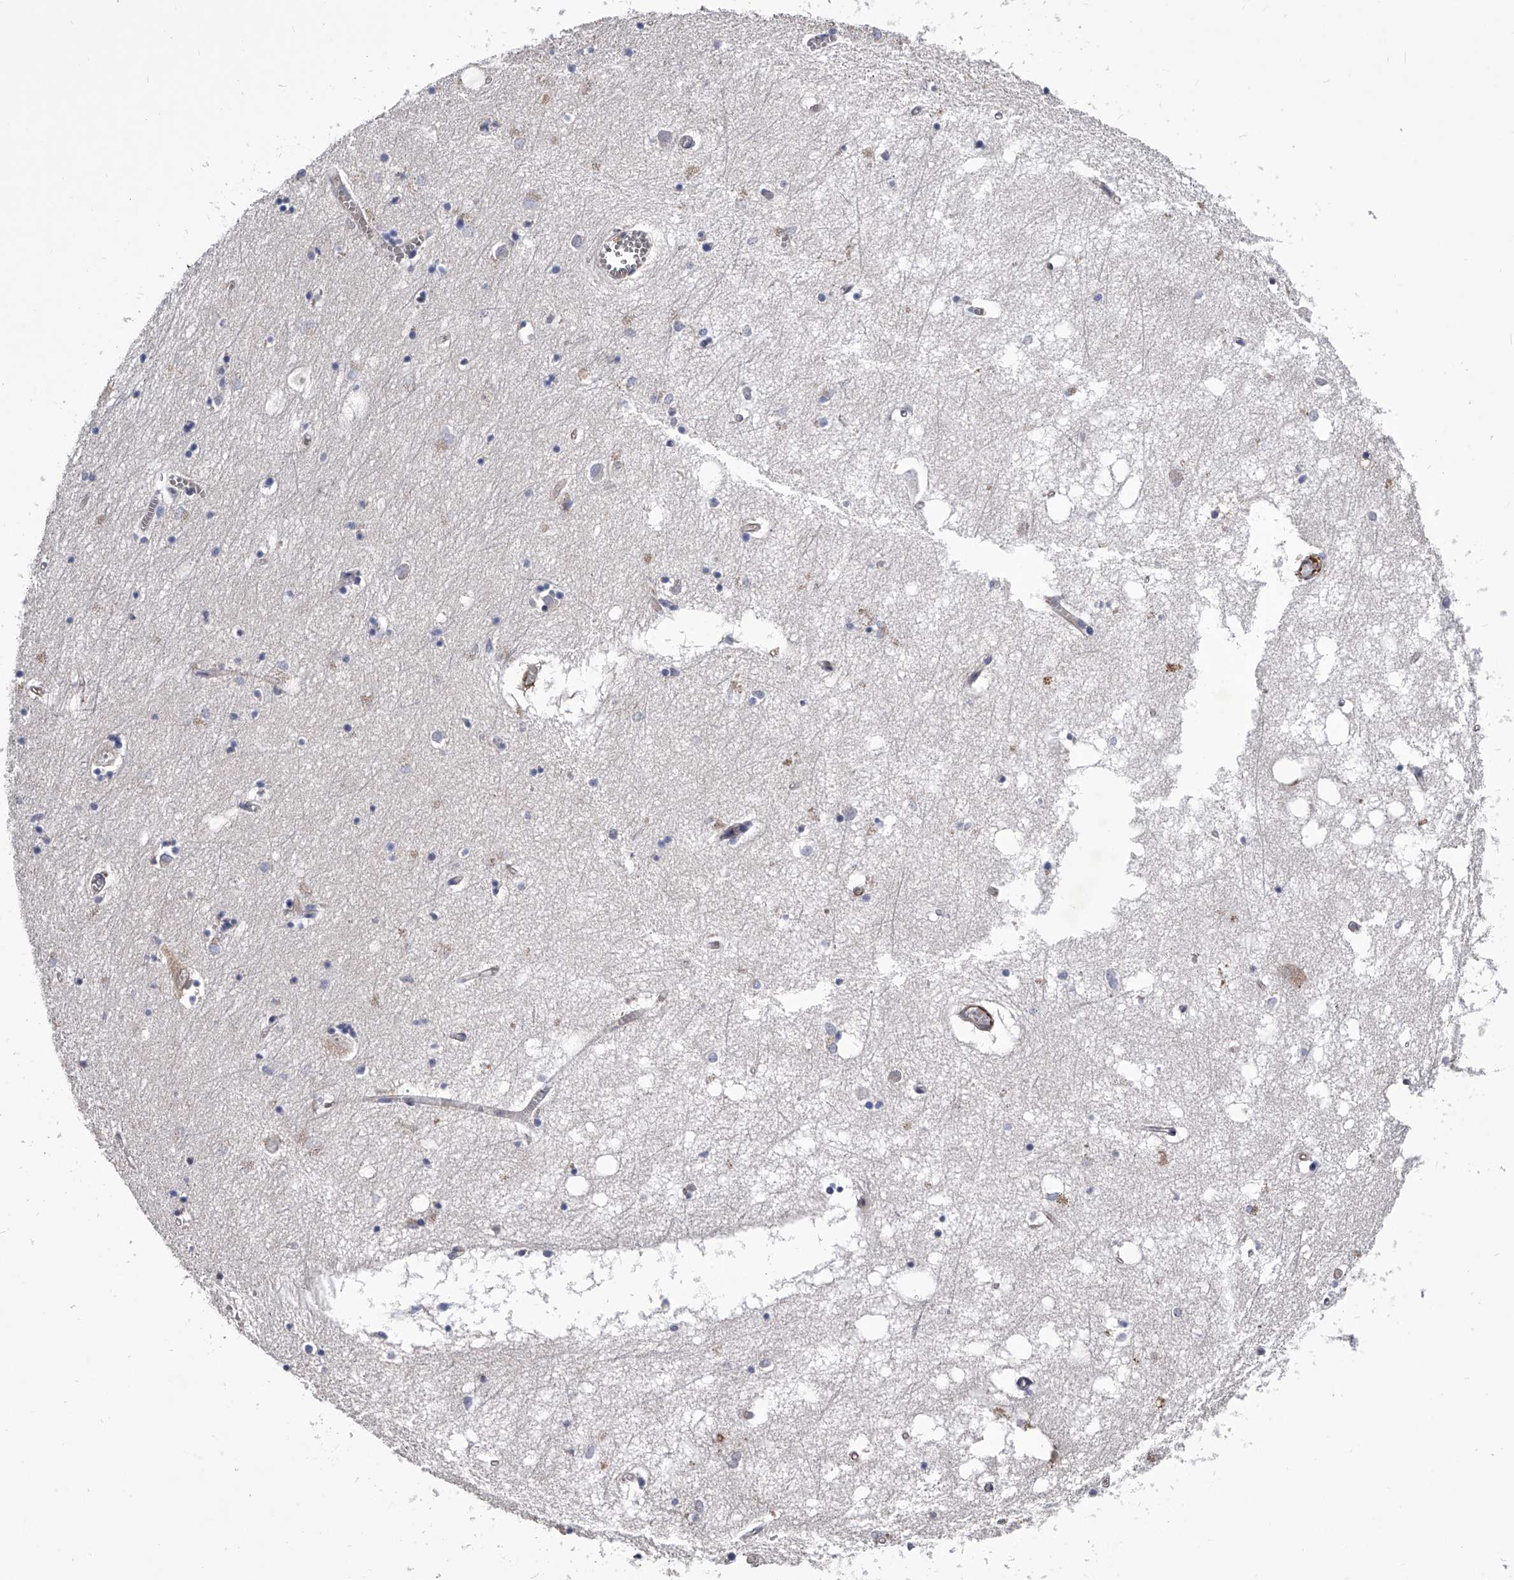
{"staining": {"intensity": "weak", "quantity": "<25%", "location": "cytoplasmic/membranous"}, "tissue": "hippocampus", "cell_type": "Glial cells", "image_type": "normal", "snomed": [{"axis": "morphology", "description": "Normal tissue, NOS"}, {"axis": "topography", "description": "Hippocampus"}], "caption": "IHC histopathology image of benign hippocampus stained for a protein (brown), which reveals no expression in glial cells.", "gene": "EFCAB7", "patient": {"sex": "male", "age": 70}}